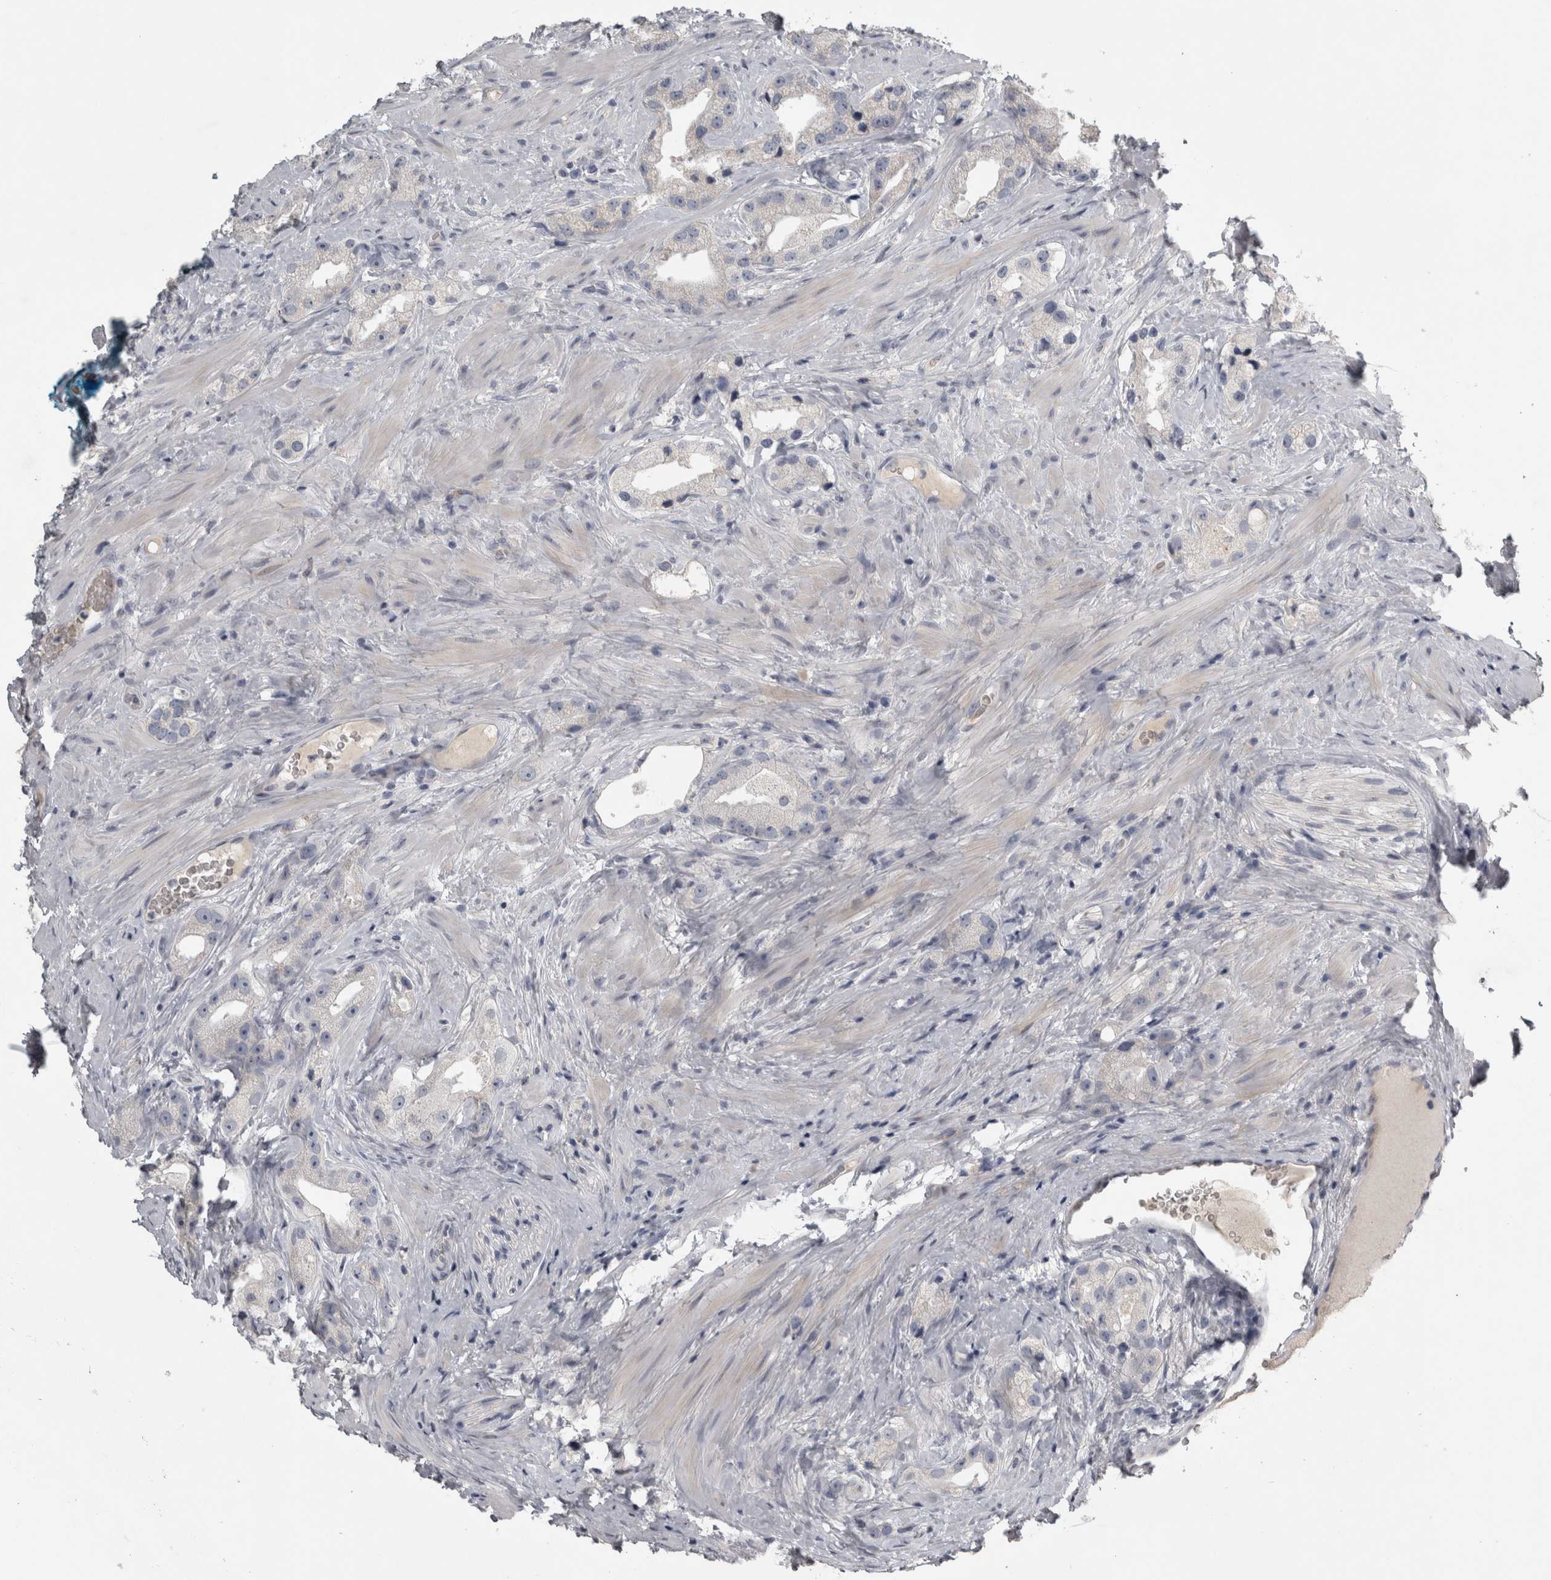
{"staining": {"intensity": "negative", "quantity": "none", "location": "none"}, "tissue": "prostate cancer", "cell_type": "Tumor cells", "image_type": "cancer", "snomed": [{"axis": "morphology", "description": "Adenocarcinoma, High grade"}, {"axis": "topography", "description": "Prostate"}], "caption": "This histopathology image is of prostate adenocarcinoma (high-grade) stained with immunohistochemistry to label a protein in brown with the nuclei are counter-stained blue. There is no staining in tumor cells.", "gene": "ENPP7", "patient": {"sex": "male", "age": 63}}